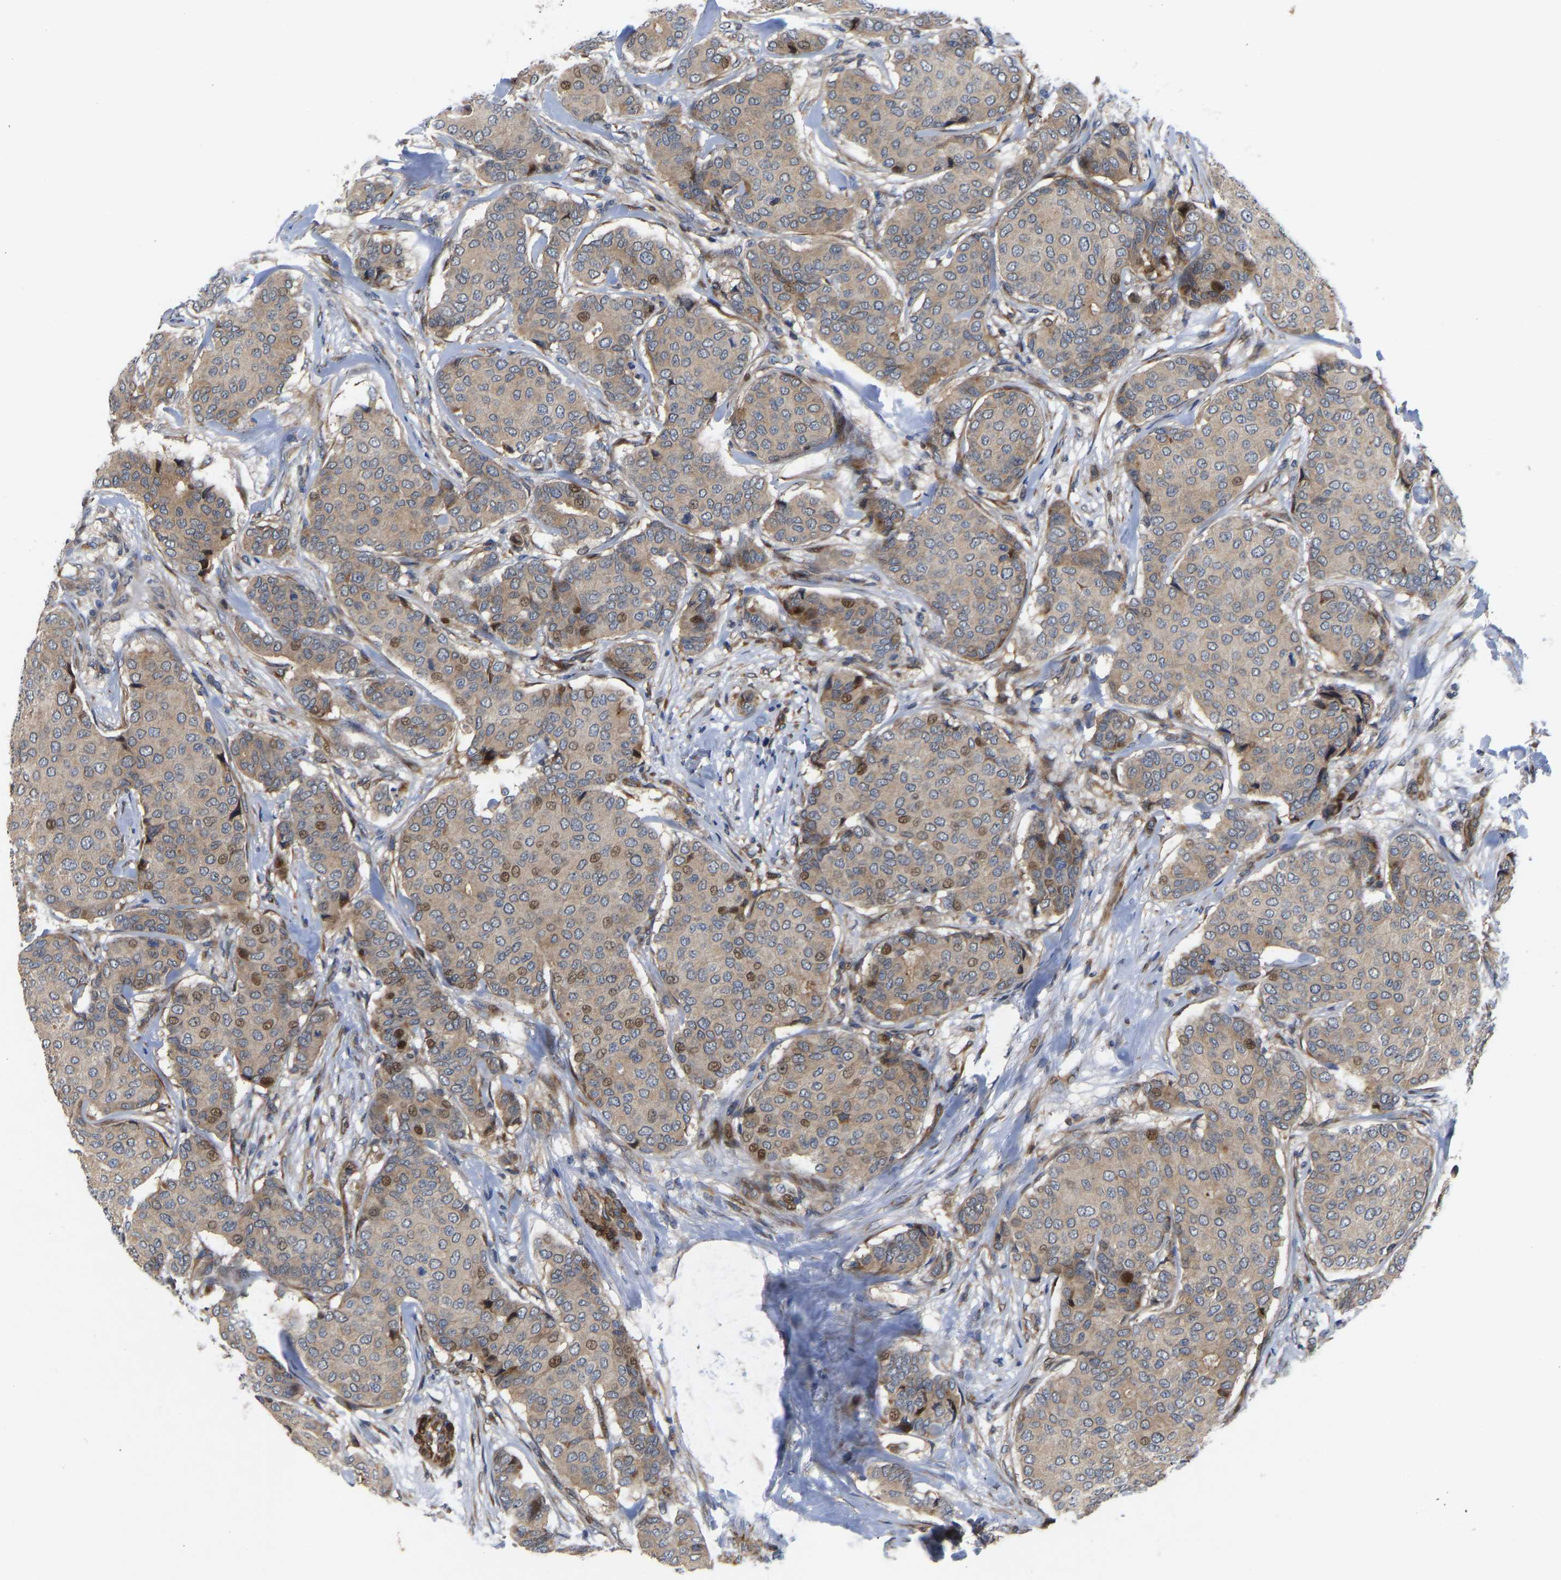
{"staining": {"intensity": "weak", "quantity": ">75%", "location": "cytoplasmic/membranous,nuclear"}, "tissue": "breast cancer", "cell_type": "Tumor cells", "image_type": "cancer", "snomed": [{"axis": "morphology", "description": "Duct carcinoma"}, {"axis": "topography", "description": "Breast"}], "caption": "Protein staining reveals weak cytoplasmic/membranous and nuclear staining in about >75% of tumor cells in breast invasive ductal carcinoma.", "gene": "TMEM38B", "patient": {"sex": "female", "age": 75}}